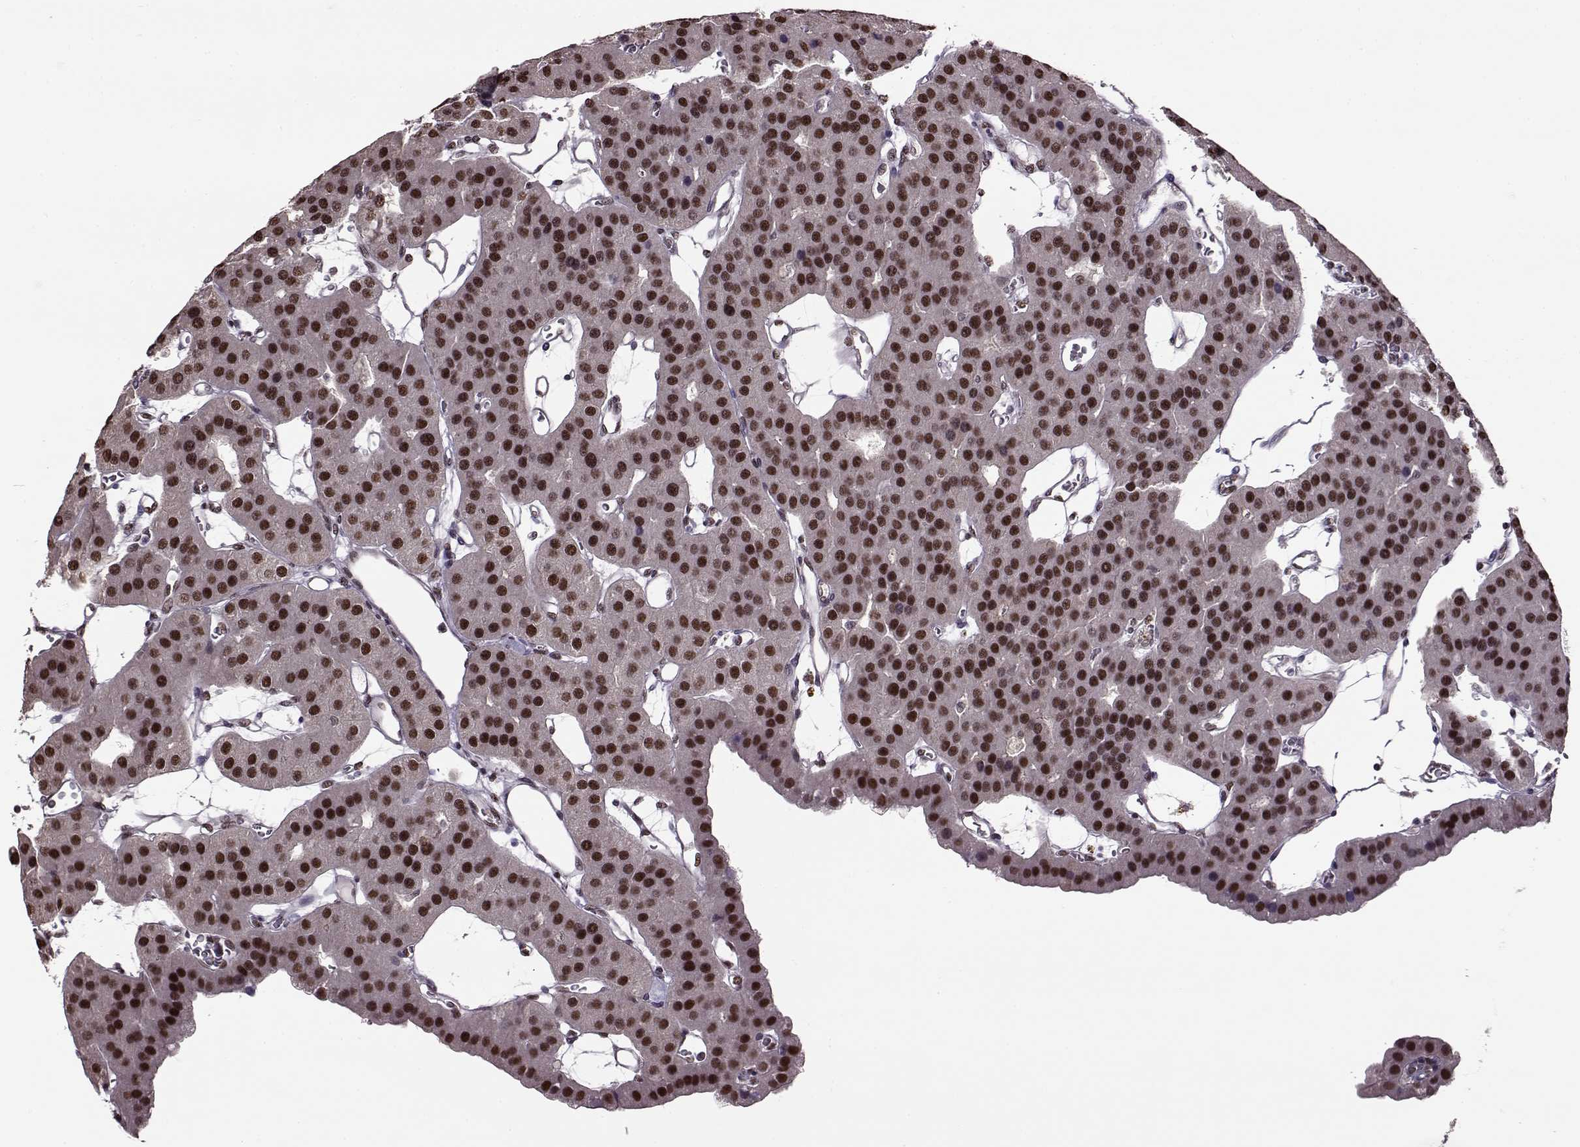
{"staining": {"intensity": "moderate", "quantity": ">75%", "location": "nuclear"}, "tissue": "parathyroid gland", "cell_type": "Glandular cells", "image_type": "normal", "snomed": [{"axis": "morphology", "description": "Normal tissue, NOS"}, {"axis": "morphology", "description": "Adenoma, NOS"}, {"axis": "topography", "description": "Parathyroid gland"}], "caption": "Immunohistochemistry (IHC) (DAB (3,3'-diaminobenzidine)) staining of unremarkable human parathyroid gland reveals moderate nuclear protein expression in approximately >75% of glandular cells. Nuclei are stained in blue.", "gene": "FTO", "patient": {"sex": "female", "age": 86}}